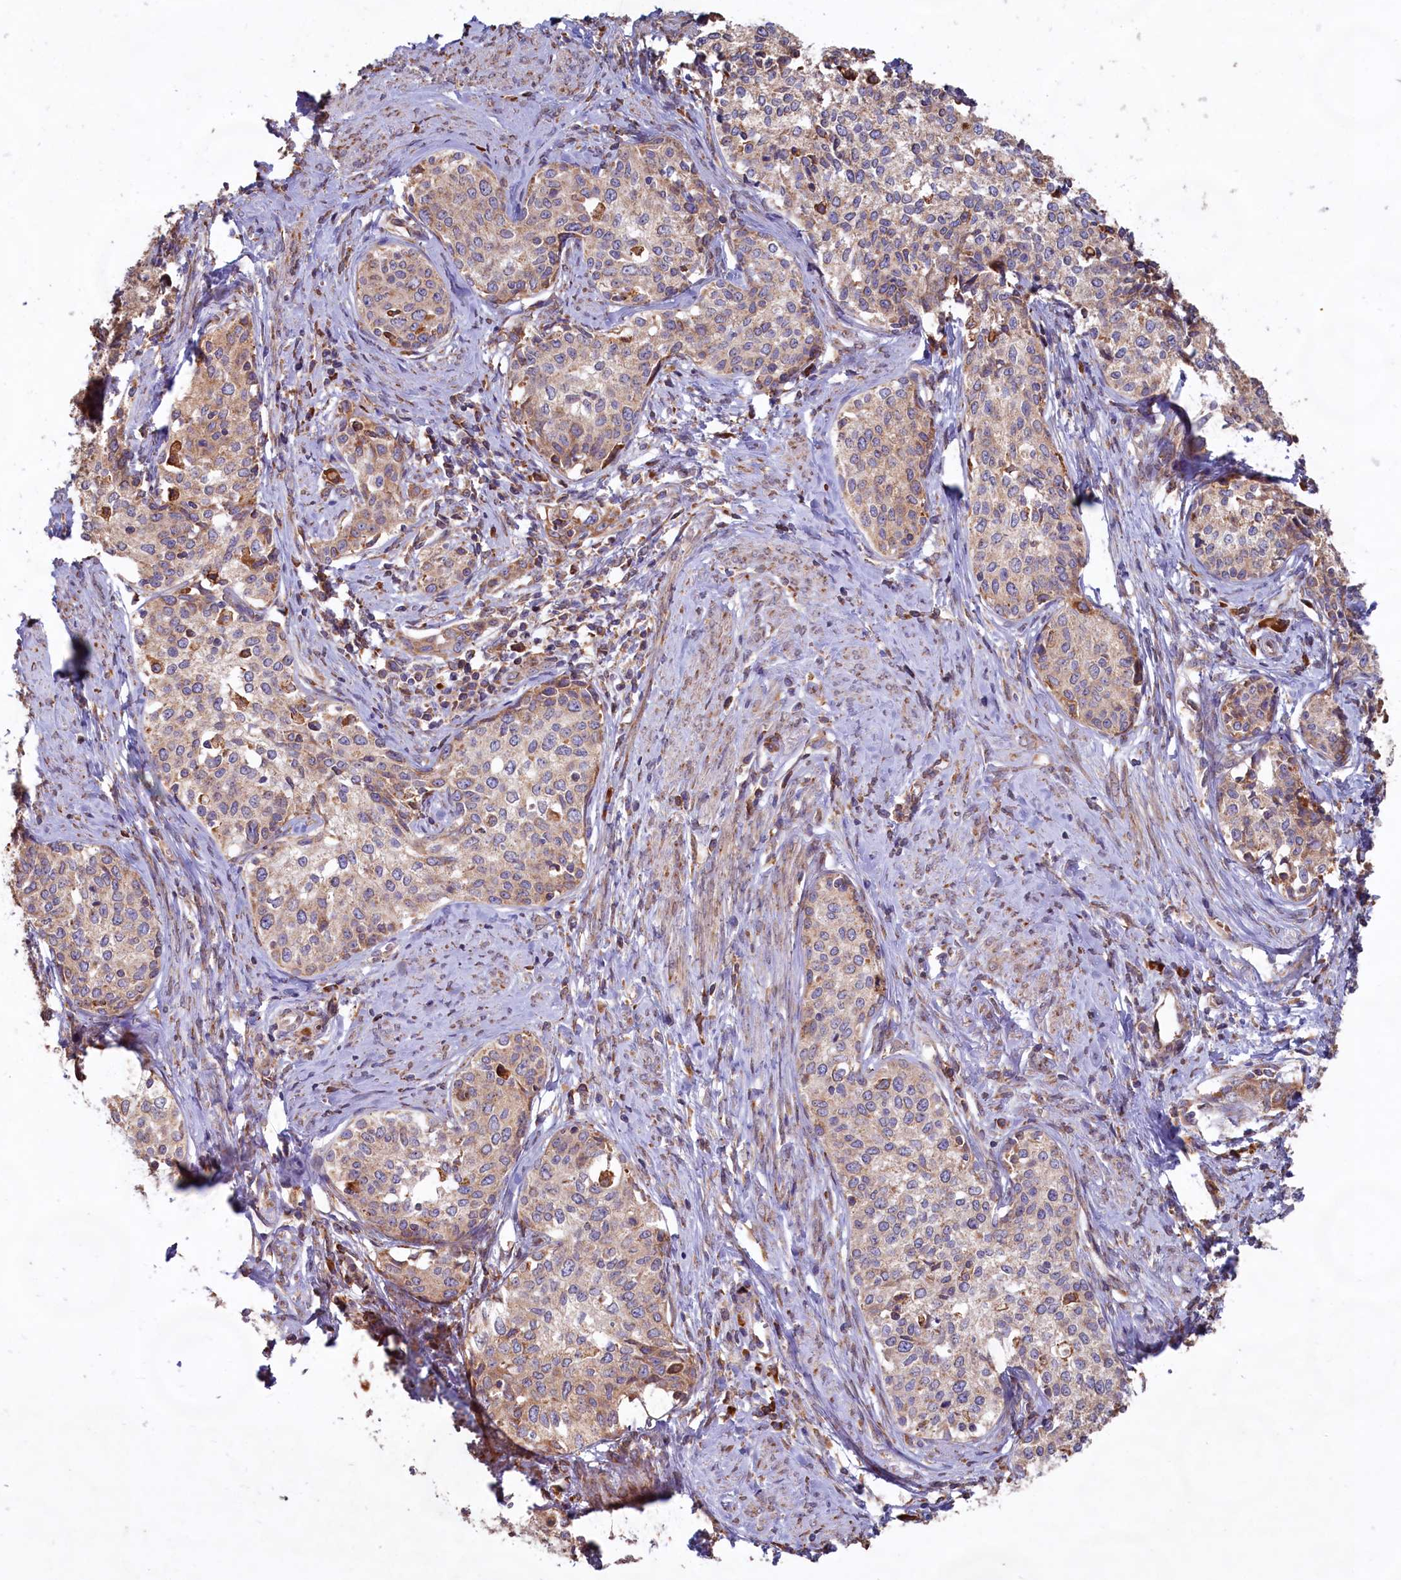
{"staining": {"intensity": "weak", "quantity": ">75%", "location": "cytoplasmic/membranous"}, "tissue": "cervical cancer", "cell_type": "Tumor cells", "image_type": "cancer", "snomed": [{"axis": "morphology", "description": "Squamous cell carcinoma, NOS"}, {"axis": "morphology", "description": "Adenocarcinoma, NOS"}, {"axis": "topography", "description": "Cervix"}], "caption": "Immunohistochemical staining of squamous cell carcinoma (cervical) reveals low levels of weak cytoplasmic/membranous protein staining in approximately >75% of tumor cells.", "gene": "TBC1D19", "patient": {"sex": "female", "age": 52}}